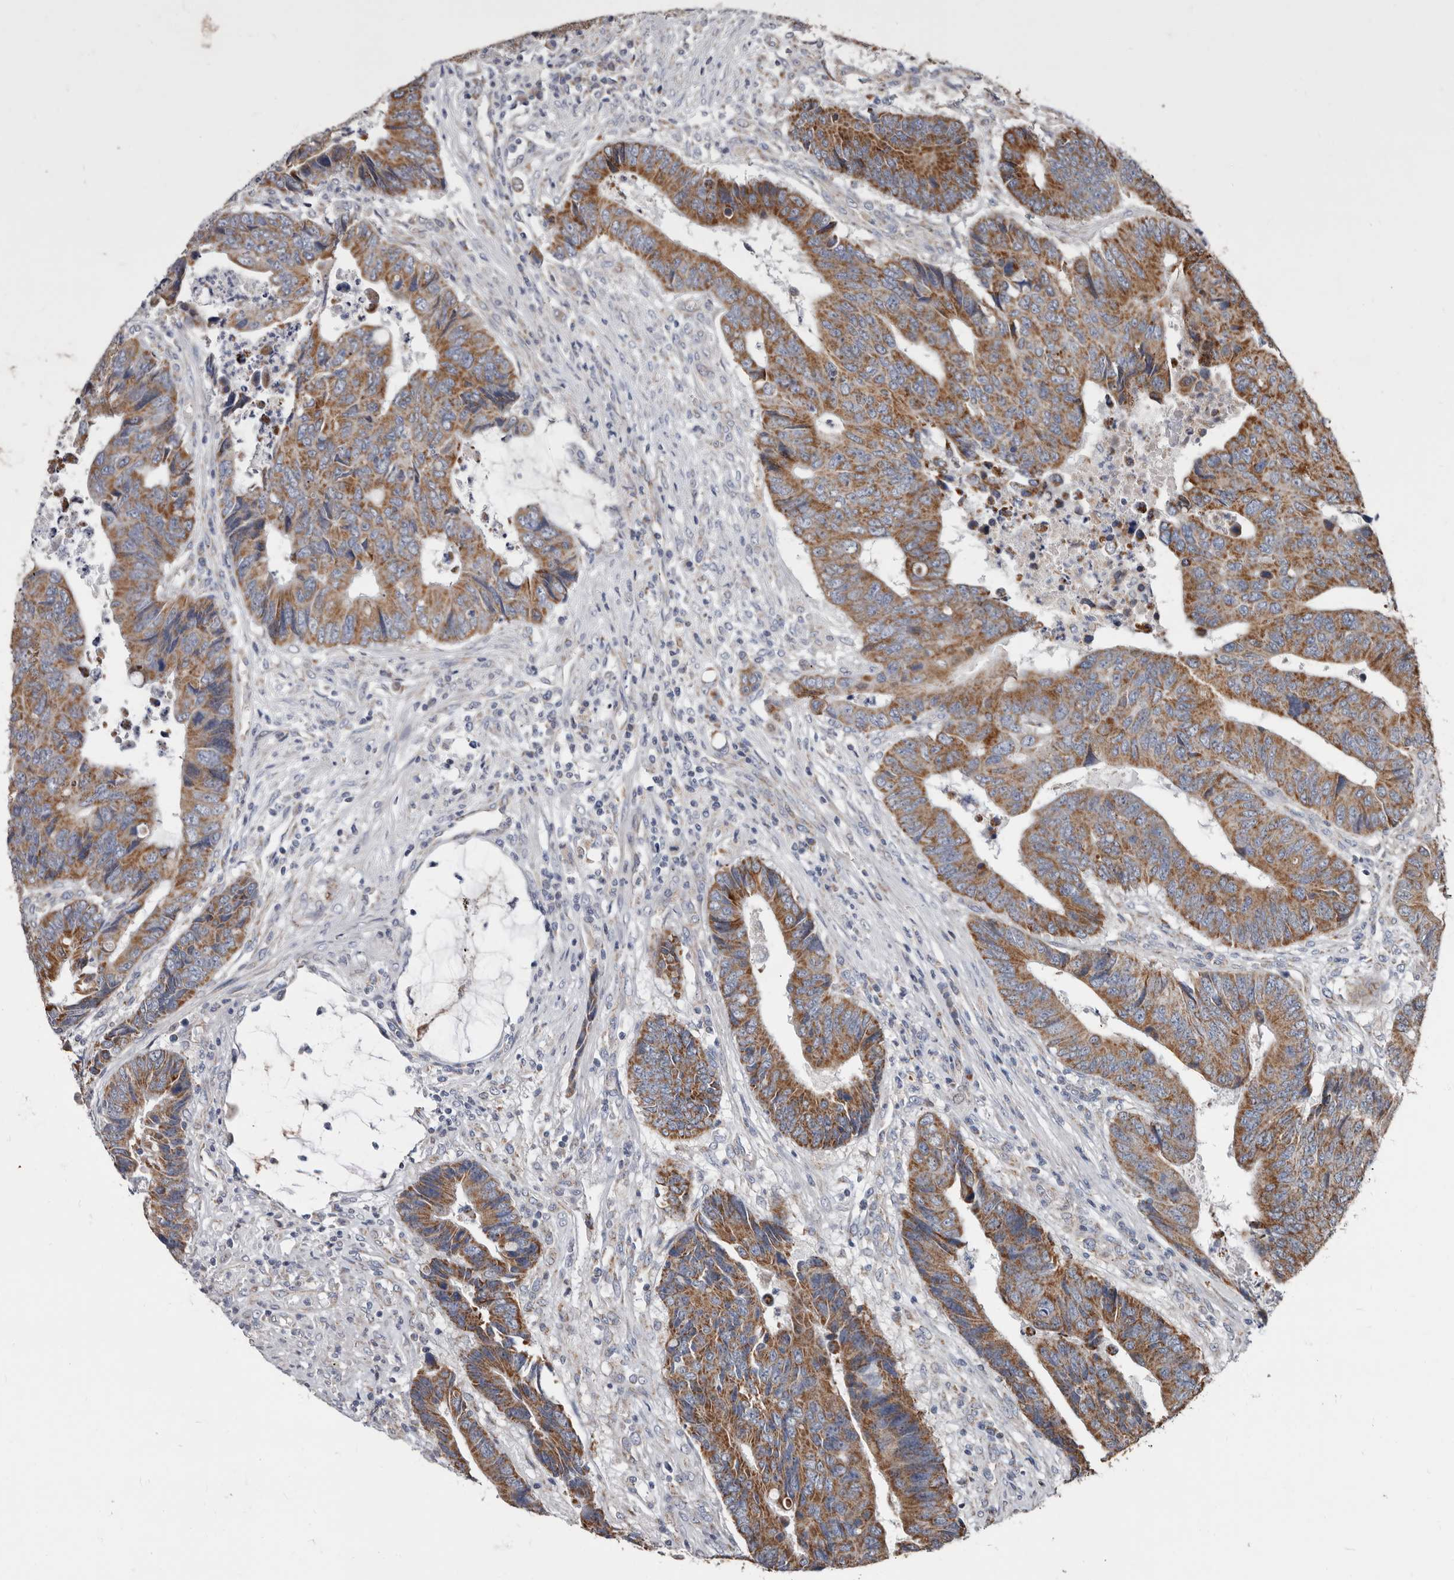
{"staining": {"intensity": "strong", "quantity": "25%-75%", "location": "cytoplasmic/membranous"}, "tissue": "colorectal cancer", "cell_type": "Tumor cells", "image_type": "cancer", "snomed": [{"axis": "morphology", "description": "Adenocarcinoma, NOS"}, {"axis": "topography", "description": "Rectum"}], "caption": "A brown stain labels strong cytoplasmic/membranous expression of a protein in human colorectal cancer (adenocarcinoma) tumor cells. (IHC, brightfield microscopy, high magnification).", "gene": "MRPL18", "patient": {"sex": "male", "age": 84}}